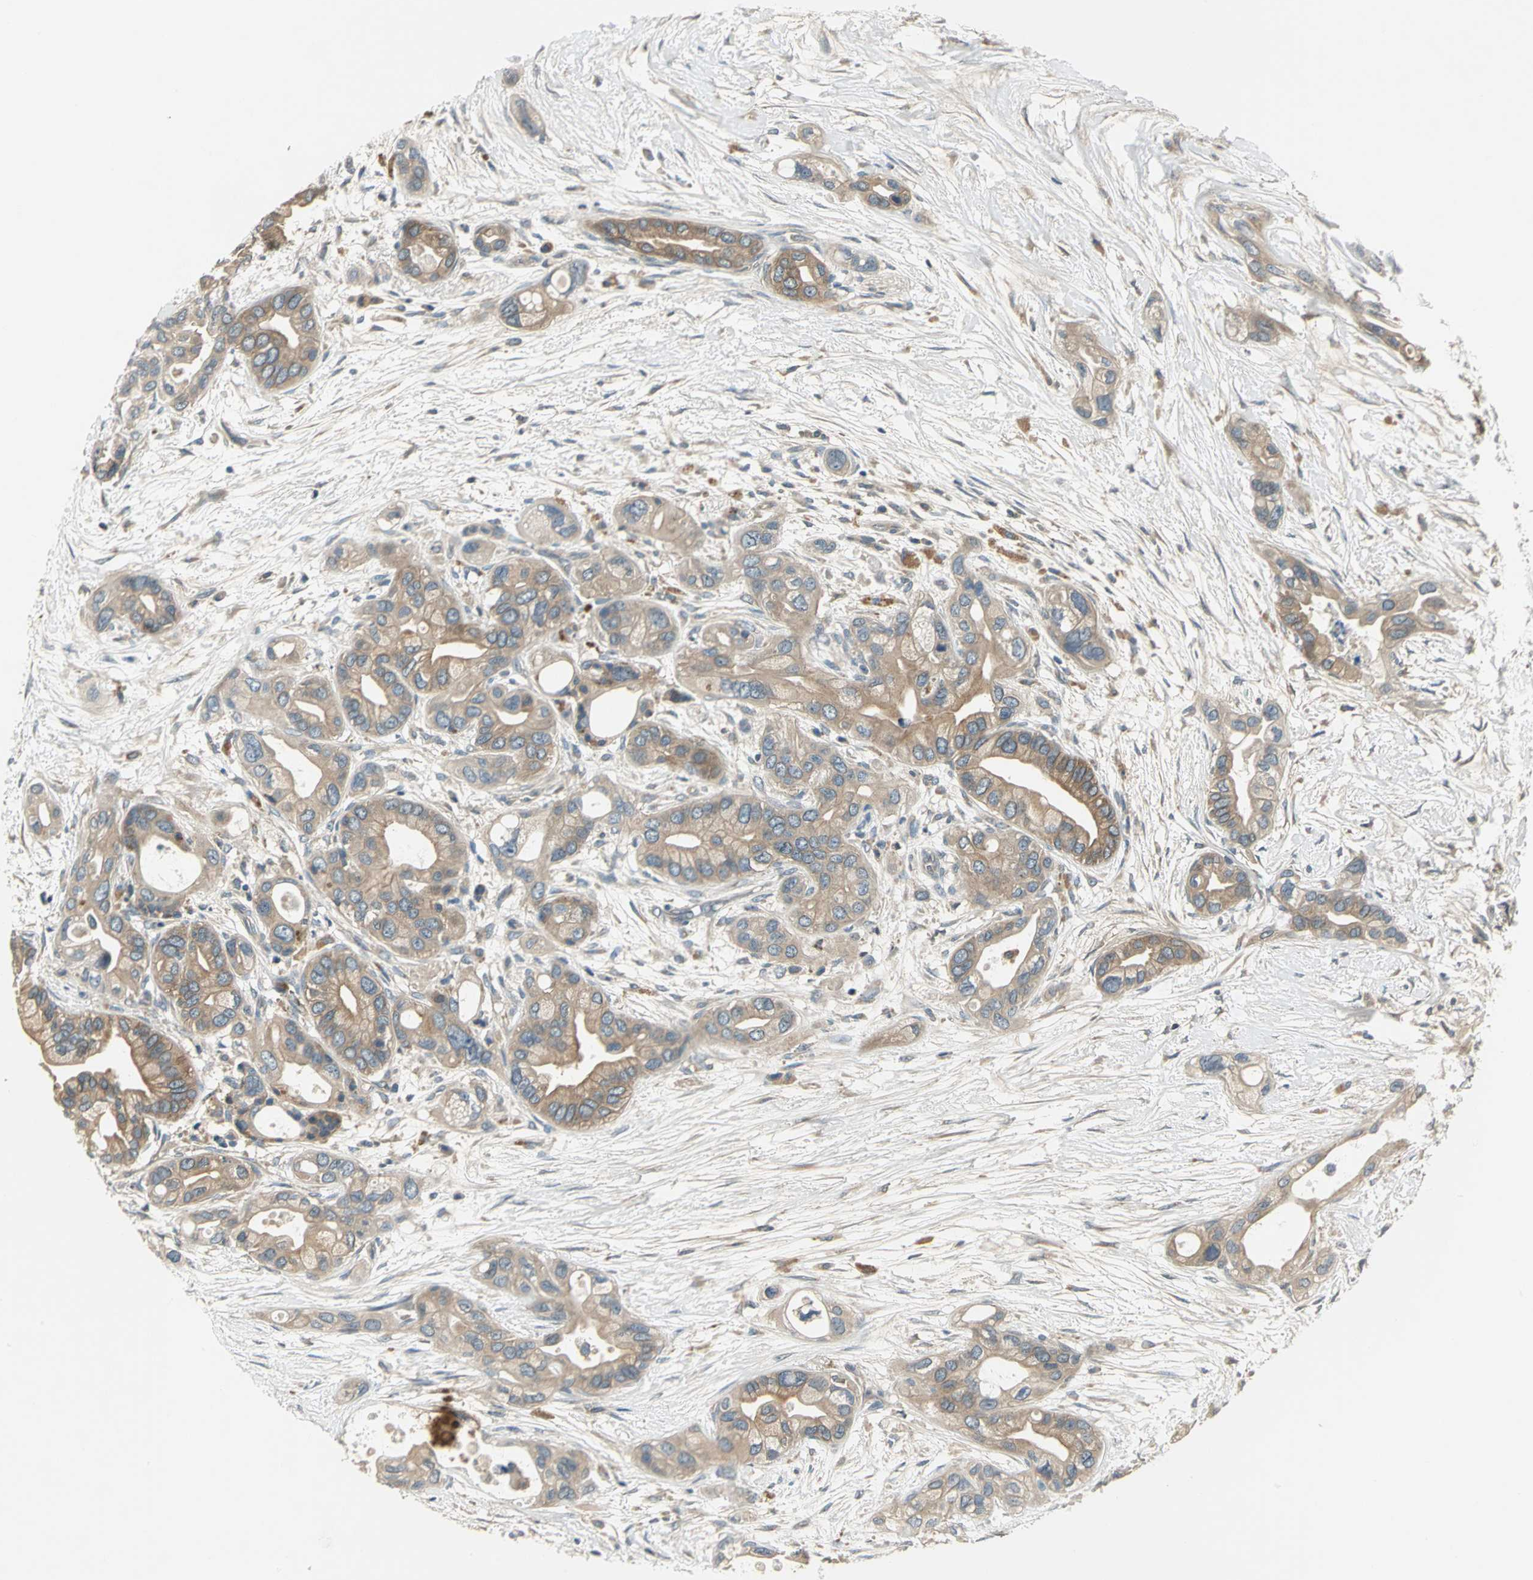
{"staining": {"intensity": "weak", "quantity": ">75%", "location": "cytoplasmic/membranous"}, "tissue": "pancreatic cancer", "cell_type": "Tumor cells", "image_type": "cancer", "snomed": [{"axis": "morphology", "description": "Adenocarcinoma, NOS"}, {"axis": "topography", "description": "Pancreas"}], "caption": "This histopathology image shows pancreatic cancer (adenocarcinoma) stained with immunohistochemistry to label a protein in brown. The cytoplasmic/membranous of tumor cells show weak positivity for the protein. Nuclei are counter-stained blue.", "gene": "PRKAA1", "patient": {"sex": "female", "age": 77}}